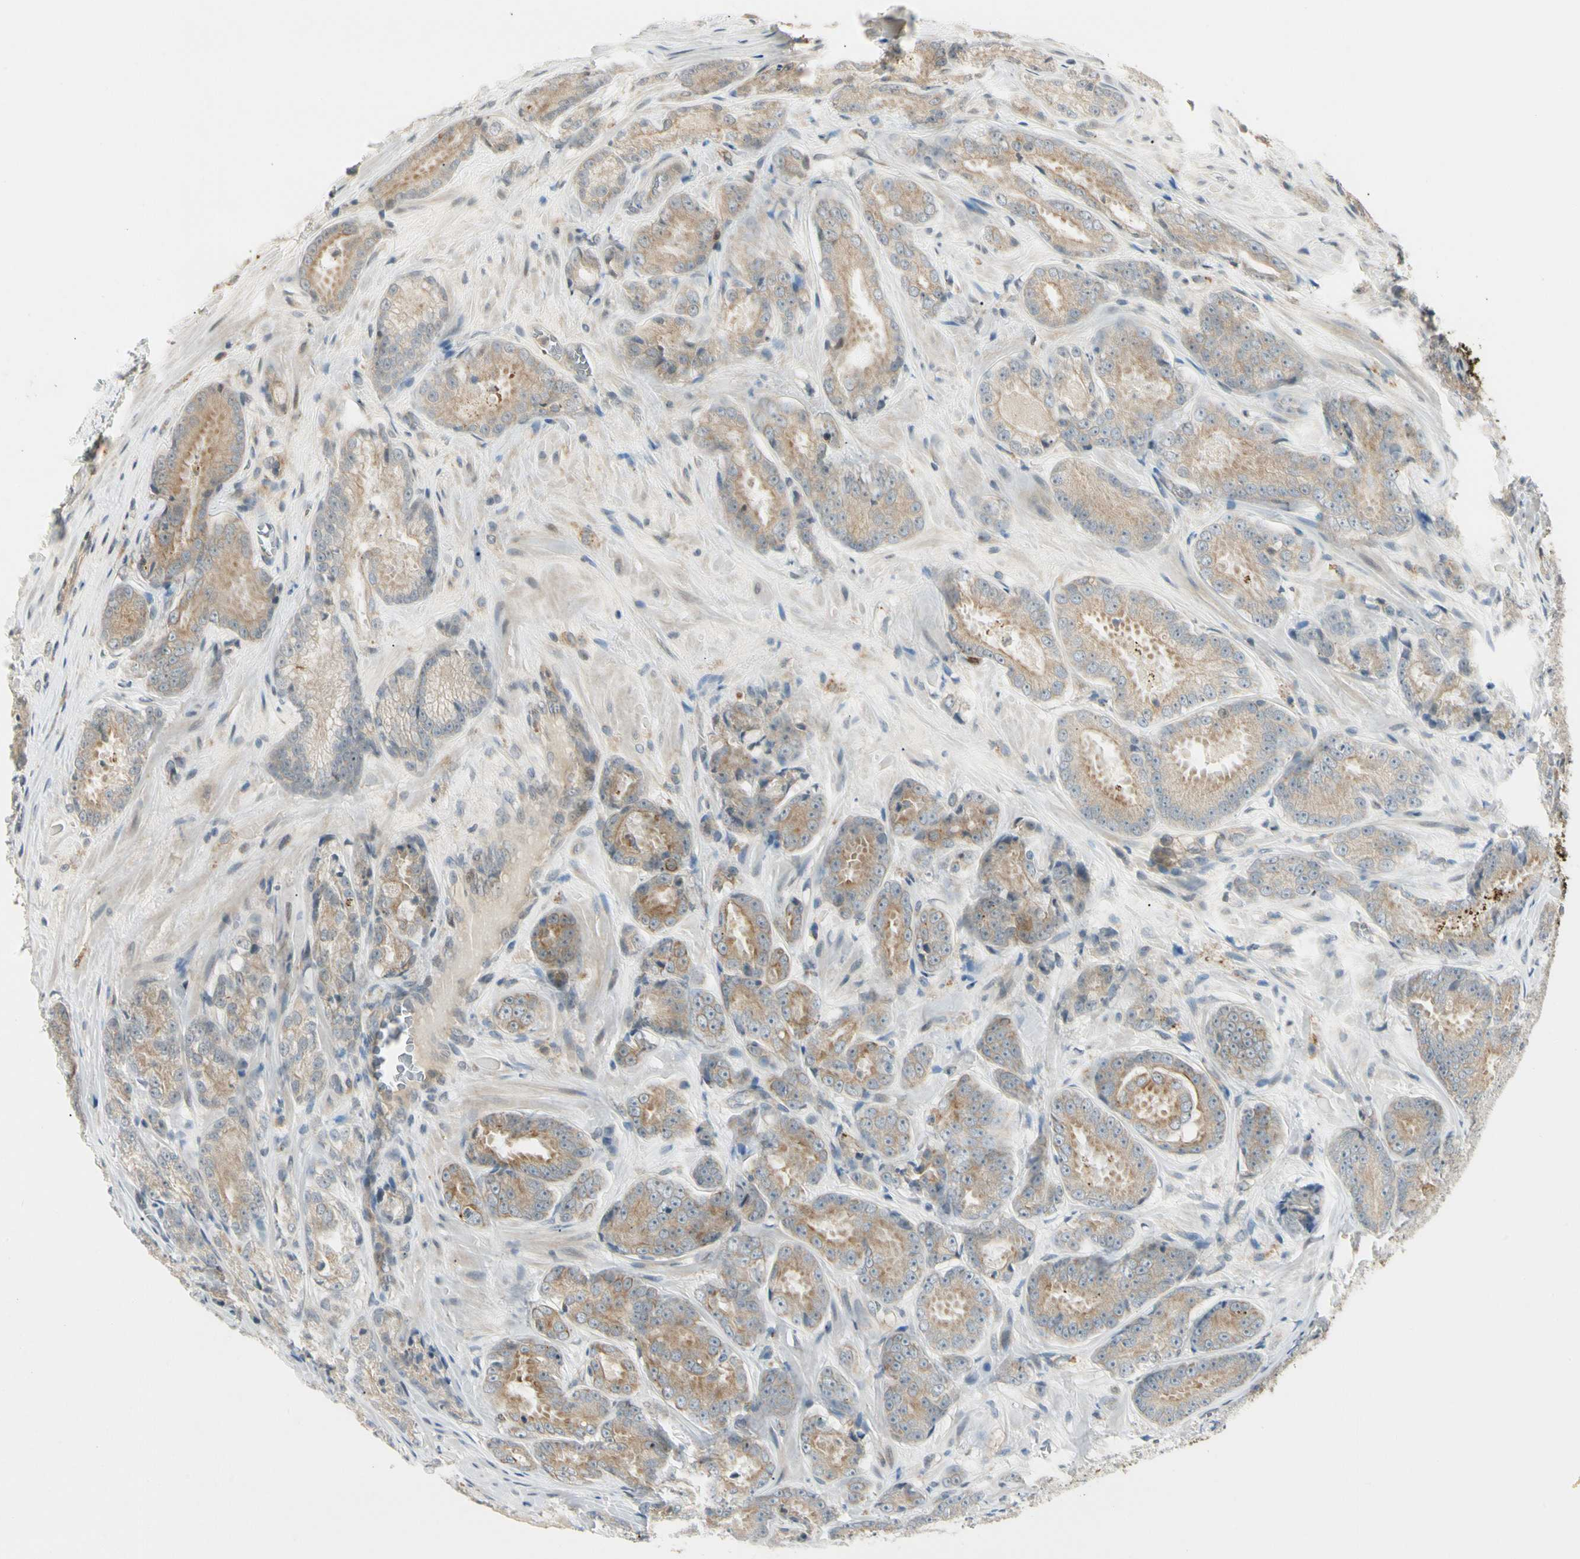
{"staining": {"intensity": "moderate", "quantity": ">75%", "location": "cytoplasmic/membranous"}, "tissue": "prostate cancer", "cell_type": "Tumor cells", "image_type": "cancer", "snomed": [{"axis": "morphology", "description": "Adenocarcinoma, High grade"}, {"axis": "topography", "description": "Prostate"}], "caption": "Approximately >75% of tumor cells in human prostate cancer show moderate cytoplasmic/membranous protein staining as visualized by brown immunohistochemical staining.", "gene": "FNDC3B", "patient": {"sex": "male", "age": 64}}